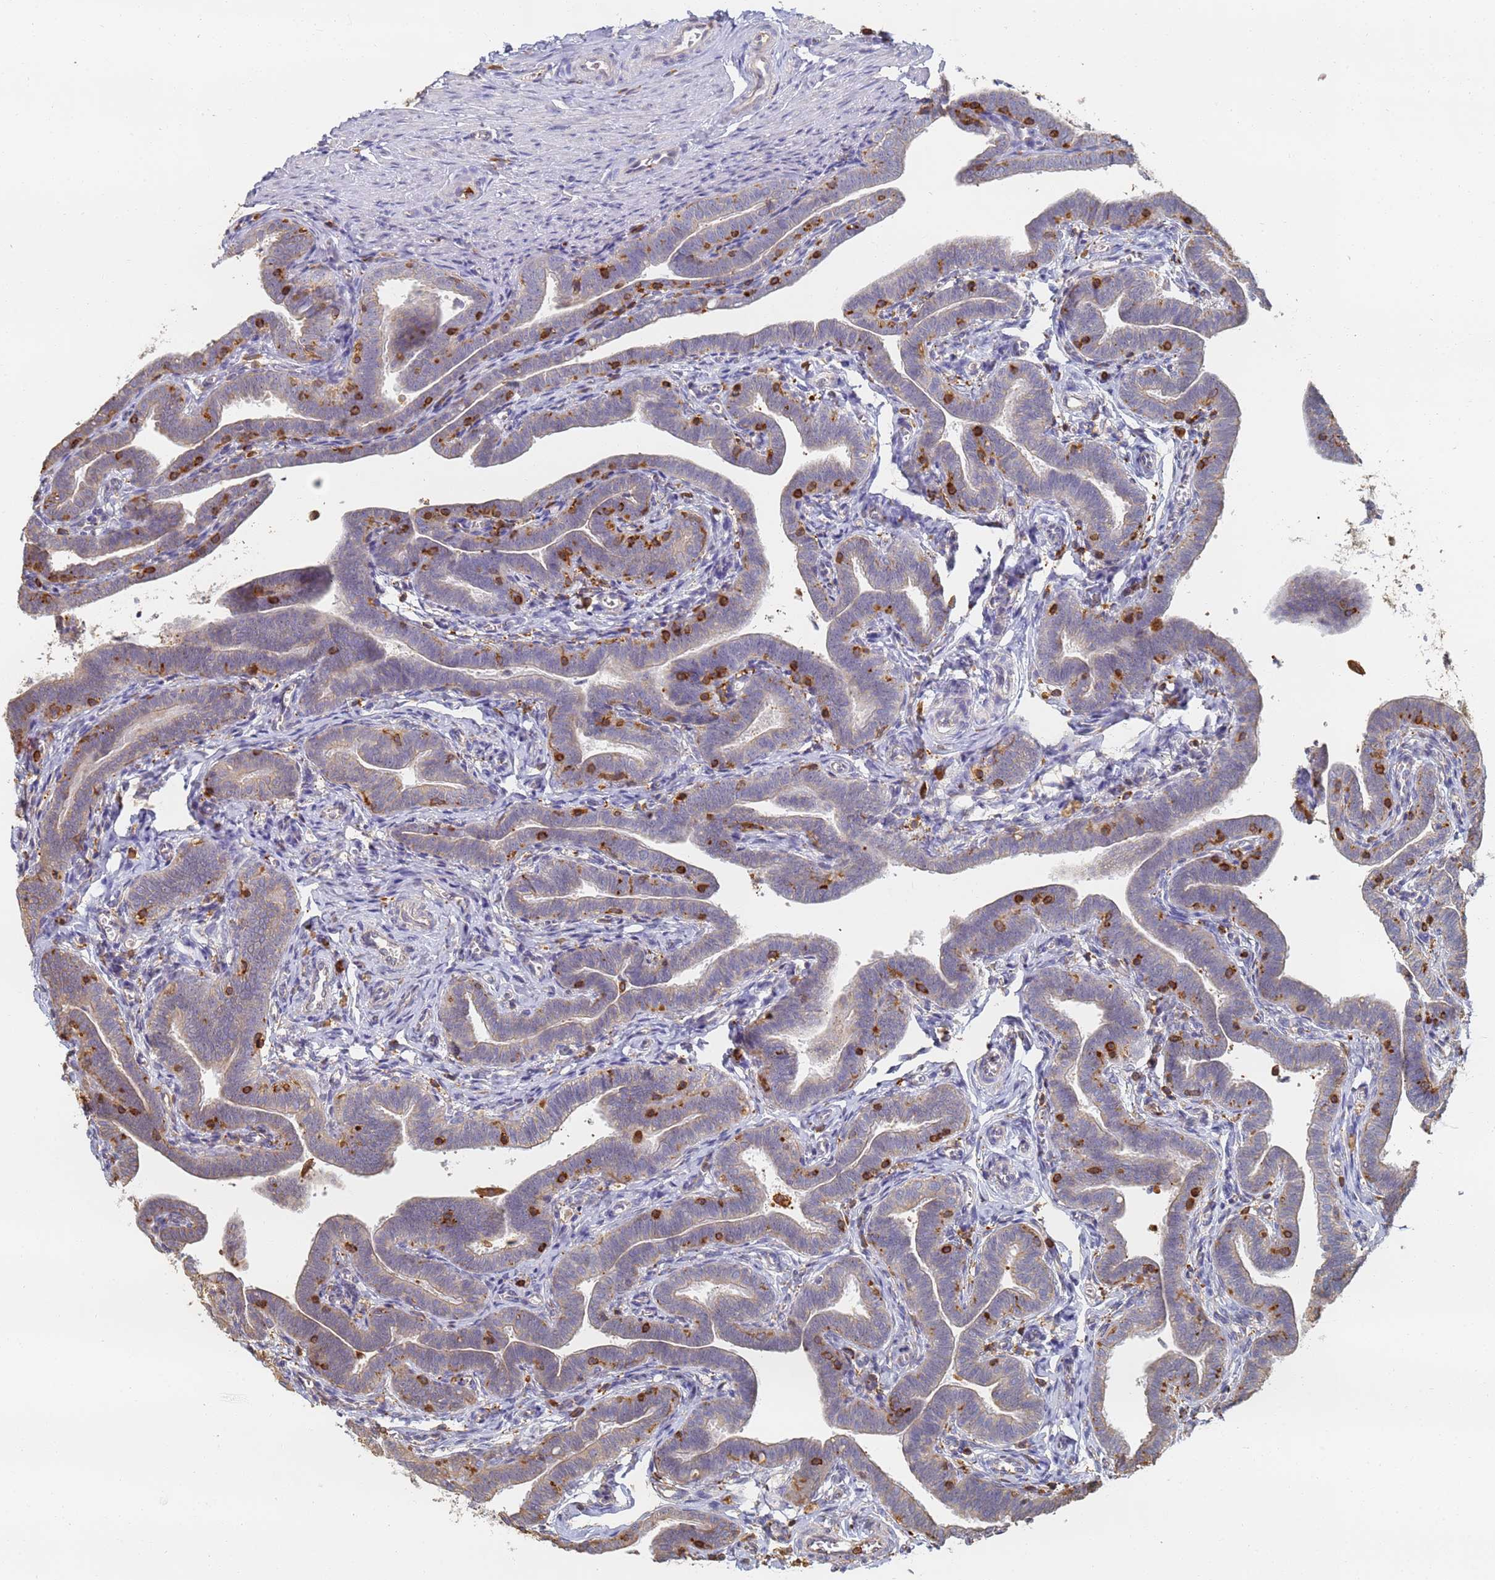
{"staining": {"intensity": "negative", "quantity": "none", "location": "none"}, "tissue": "fallopian tube", "cell_type": "Glandular cells", "image_type": "normal", "snomed": [{"axis": "morphology", "description": "Normal tissue, NOS"}, {"axis": "topography", "description": "Fallopian tube"}], "caption": "Glandular cells are negative for brown protein staining in unremarkable fallopian tube. (DAB (3,3'-diaminobenzidine) immunohistochemistry, high magnification).", "gene": "BIN2", "patient": {"sex": "female", "age": 36}}